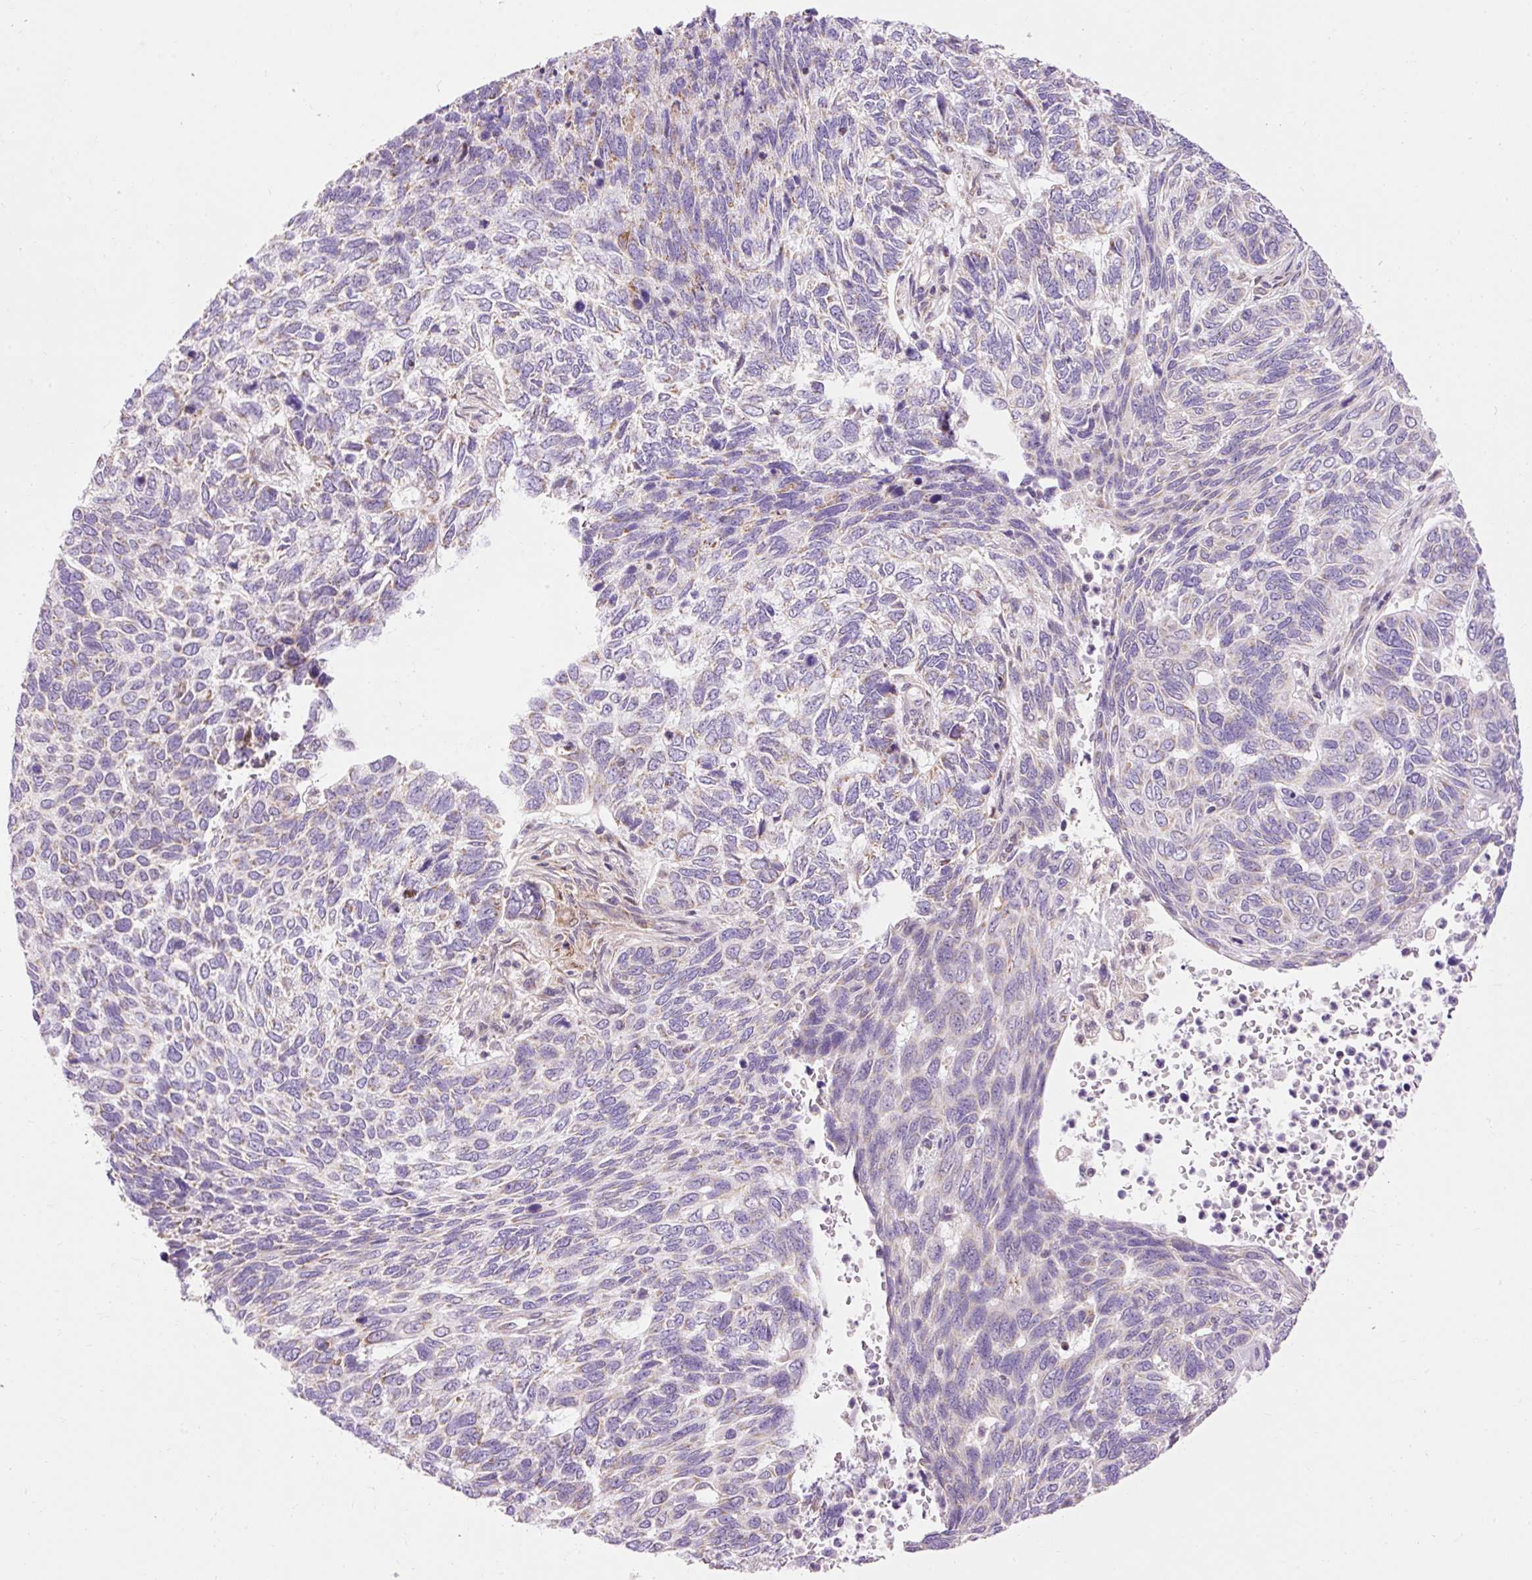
{"staining": {"intensity": "weak", "quantity": "<25%", "location": "cytoplasmic/membranous"}, "tissue": "skin cancer", "cell_type": "Tumor cells", "image_type": "cancer", "snomed": [{"axis": "morphology", "description": "Basal cell carcinoma"}, {"axis": "topography", "description": "Skin"}], "caption": "Skin basal cell carcinoma stained for a protein using immunohistochemistry (IHC) displays no positivity tumor cells.", "gene": "IMMT", "patient": {"sex": "female", "age": 65}}